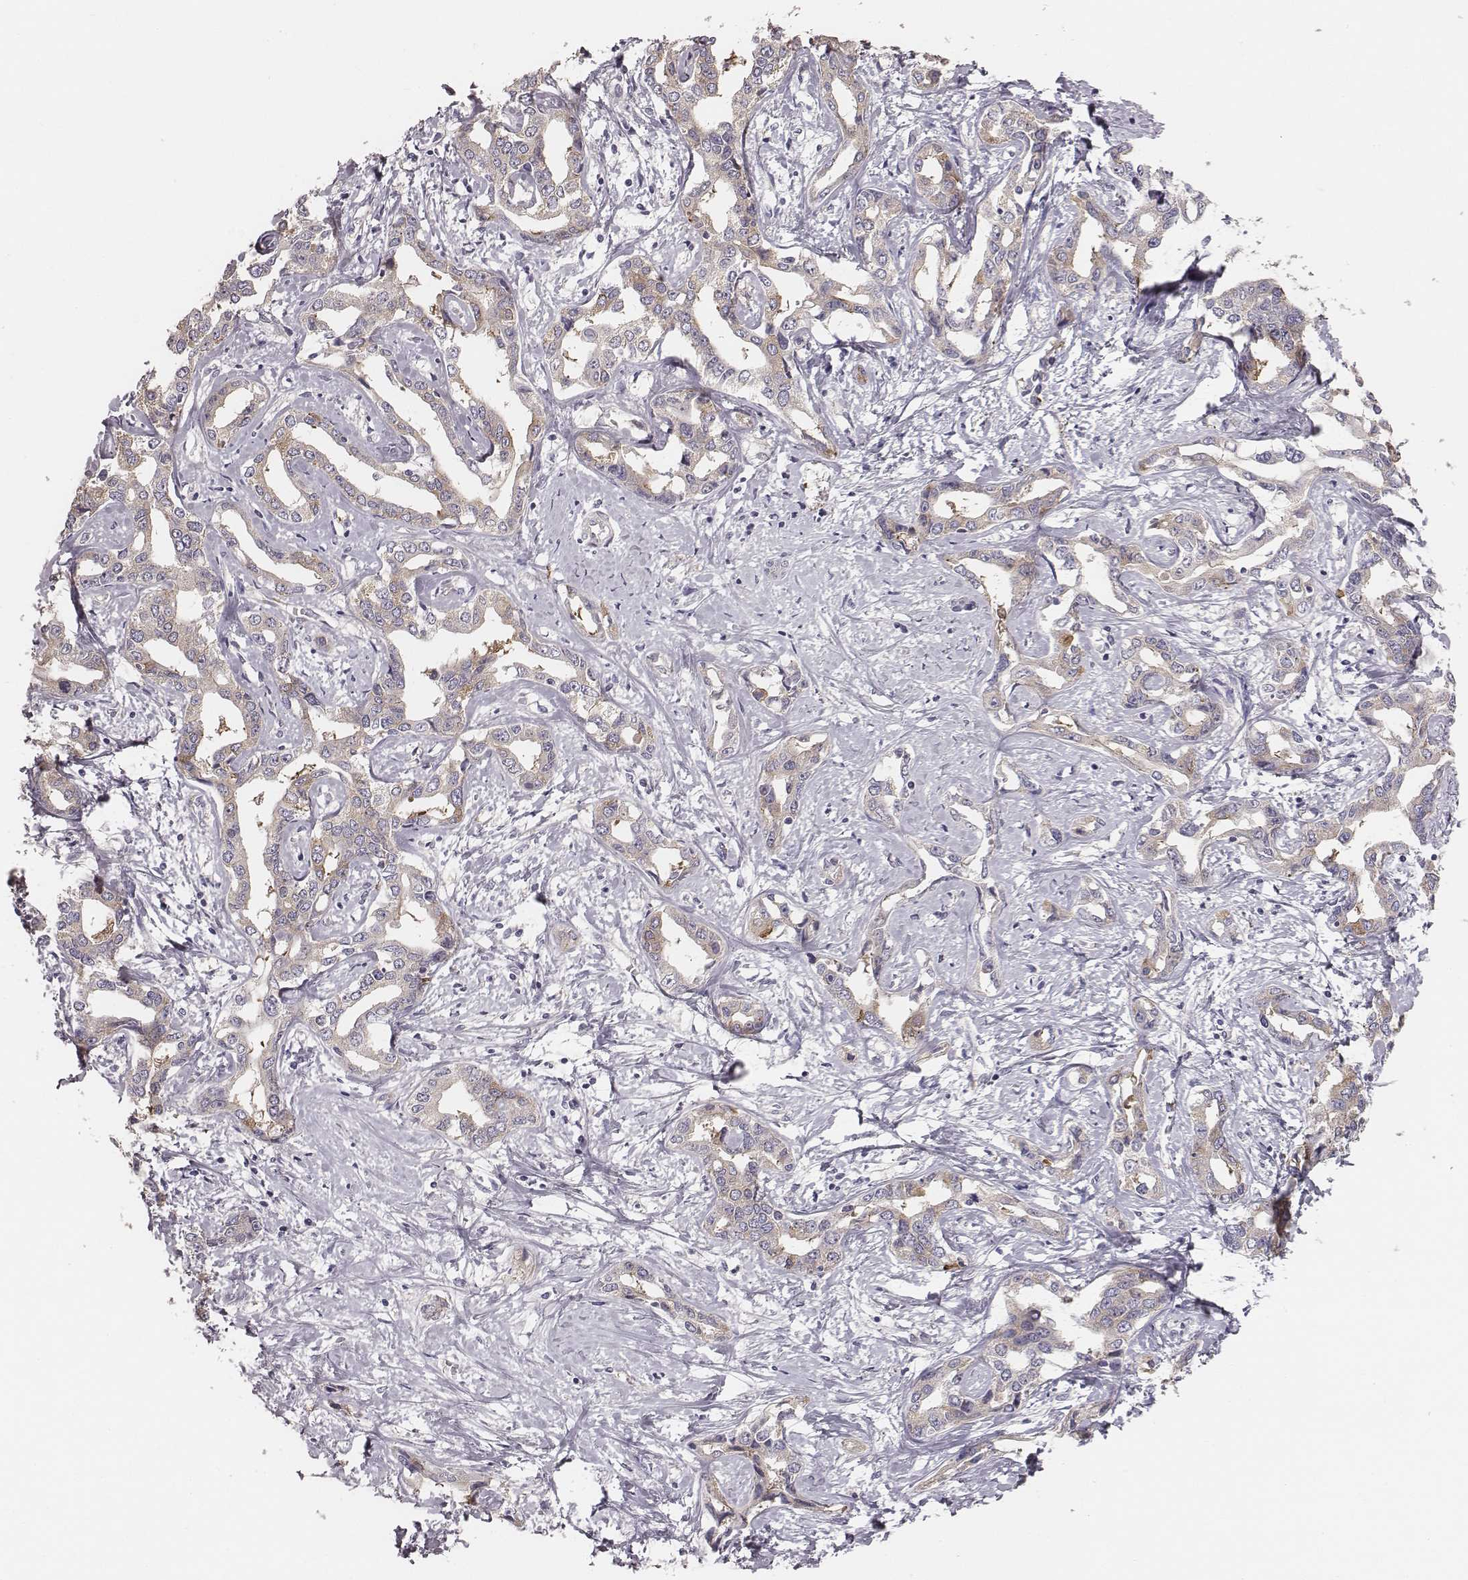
{"staining": {"intensity": "weak", "quantity": "25%-75%", "location": "cytoplasmic/membranous"}, "tissue": "liver cancer", "cell_type": "Tumor cells", "image_type": "cancer", "snomed": [{"axis": "morphology", "description": "Cholangiocarcinoma"}, {"axis": "topography", "description": "Liver"}], "caption": "DAB immunohistochemical staining of liver cholangiocarcinoma reveals weak cytoplasmic/membranous protein expression in about 25%-75% of tumor cells.", "gene": "PRKCZ", "patient": {"sex": "male", "age": 59}}